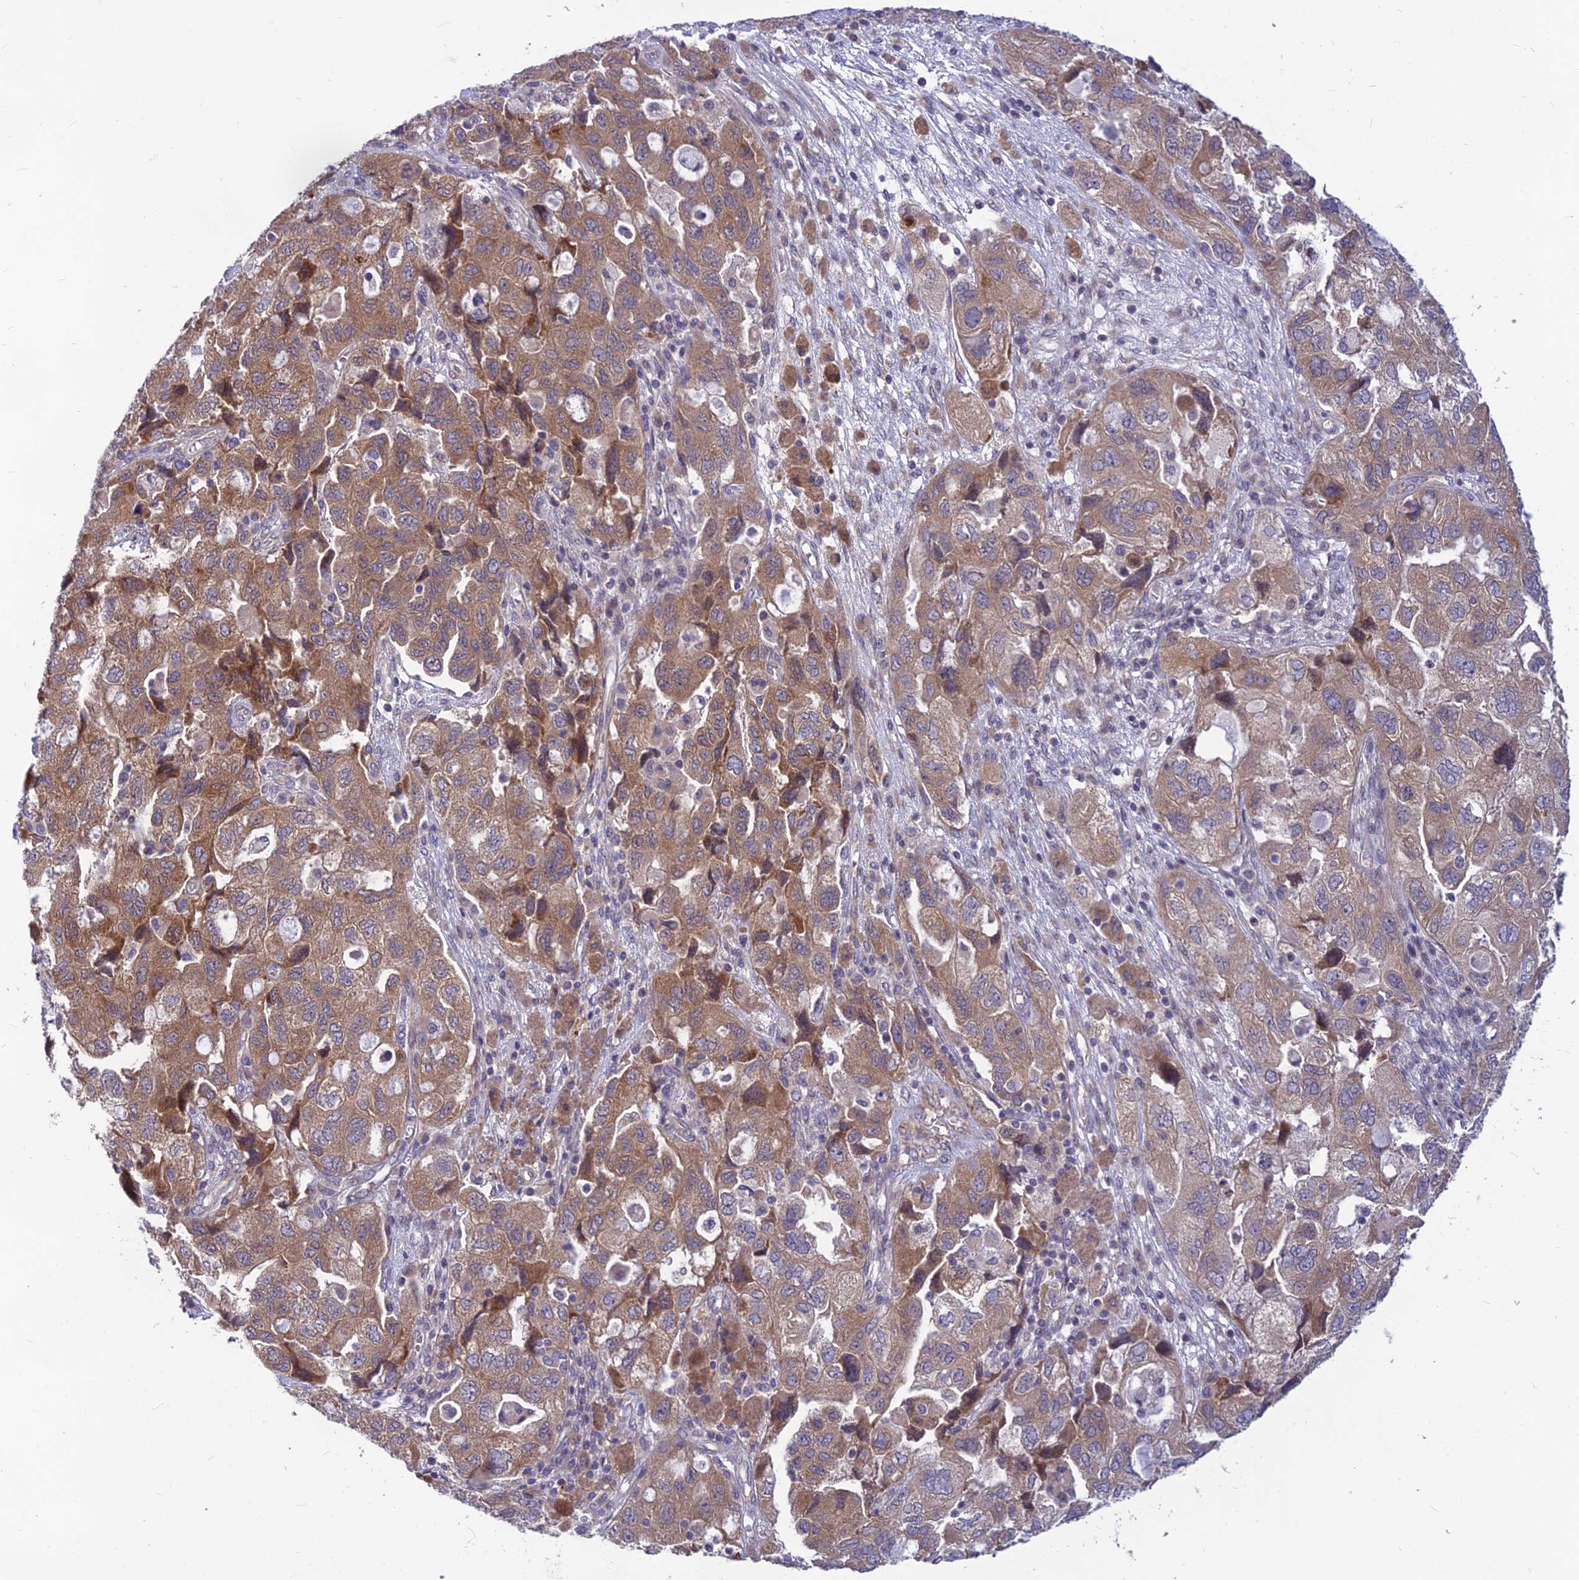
{"staining": {"intensity": "moderate", "quantity": ">75%", "location": "cytoplasmic/membranous"}, "tissue": "ovarian cancer", "cell_type": "Tumor cells", "image_type": "cancer", "snomed": [{"axis": "morphology", "description": "Carcinoma, NOS"}, {"axis": "morphology", "description": "Cystadenocarcinoma, serous, NOS"}, {"axis": "topography", "description": "Ovary"}], "caption": "Serous cystadenocarcinoma (ovarian) was stained to show a protein in brown. There is medium levels of moderate cytoplasmic/membranous positivity in about >75% of tumor cells.", "gene": "PTCD2", "patient": {"sex": "female", "age": 69}}